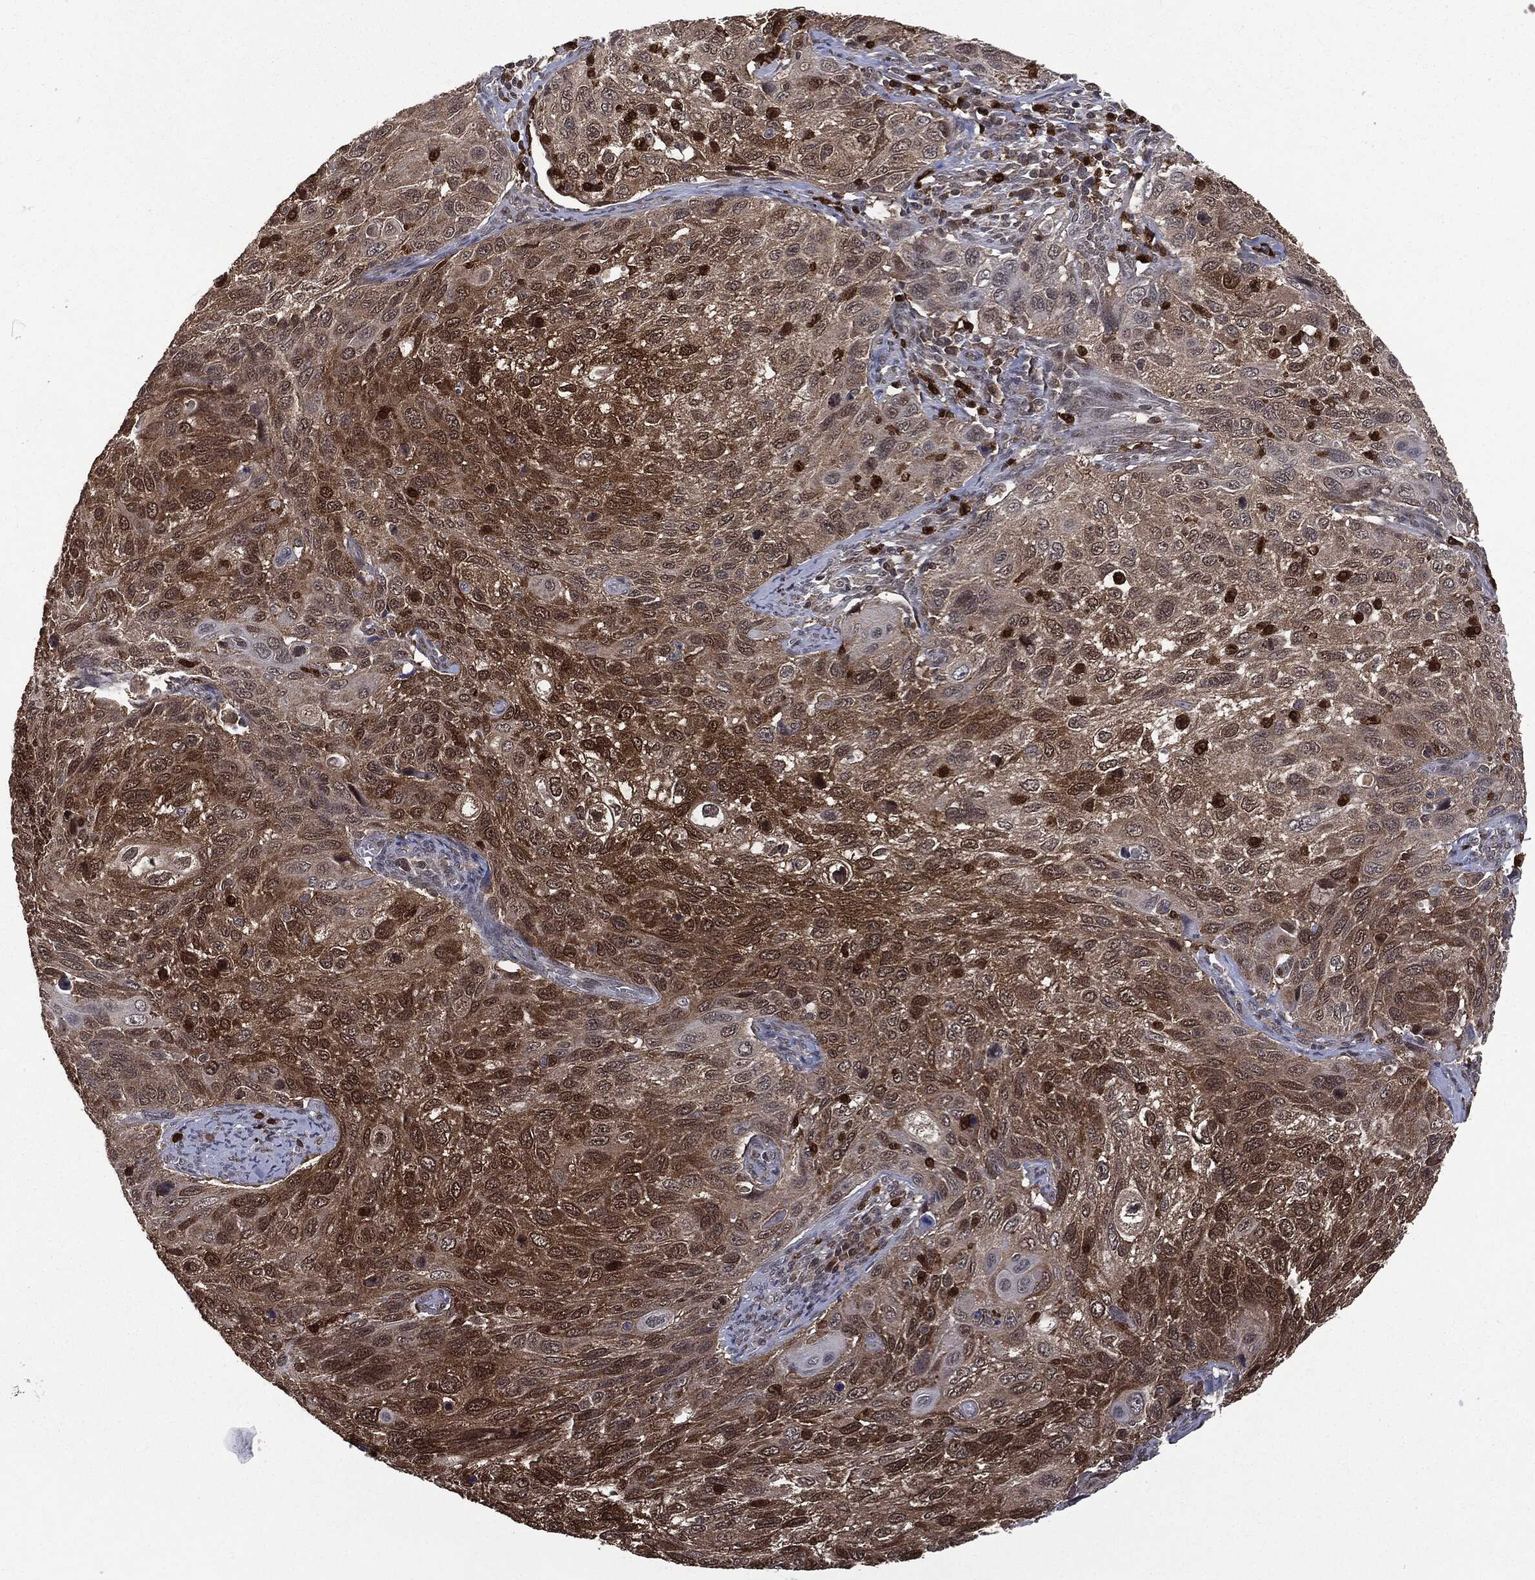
{"staining": {"intensity": "moderate", "quantity": "25%-75%", "location": "cytoplasmic/membranous,nuclear"}, "tissue": "cervical cancer", "cell_type": "Tumor cells", "image_type": "cancer", "snomed": [{"axis": "morphology", "description": "Squamous cell carcinoma, NOS"}, {"axis": "topography", "description": "Cervix"}], "caption": "Protein expression analysis of human cervical squamous cell carcinoma reveals moderate cytoplasmic/membranous and nuclear positivity in about 25%-75% of tumor cells.", "gene": "GPI", "patient": {"sex": "female", "age": 70}}